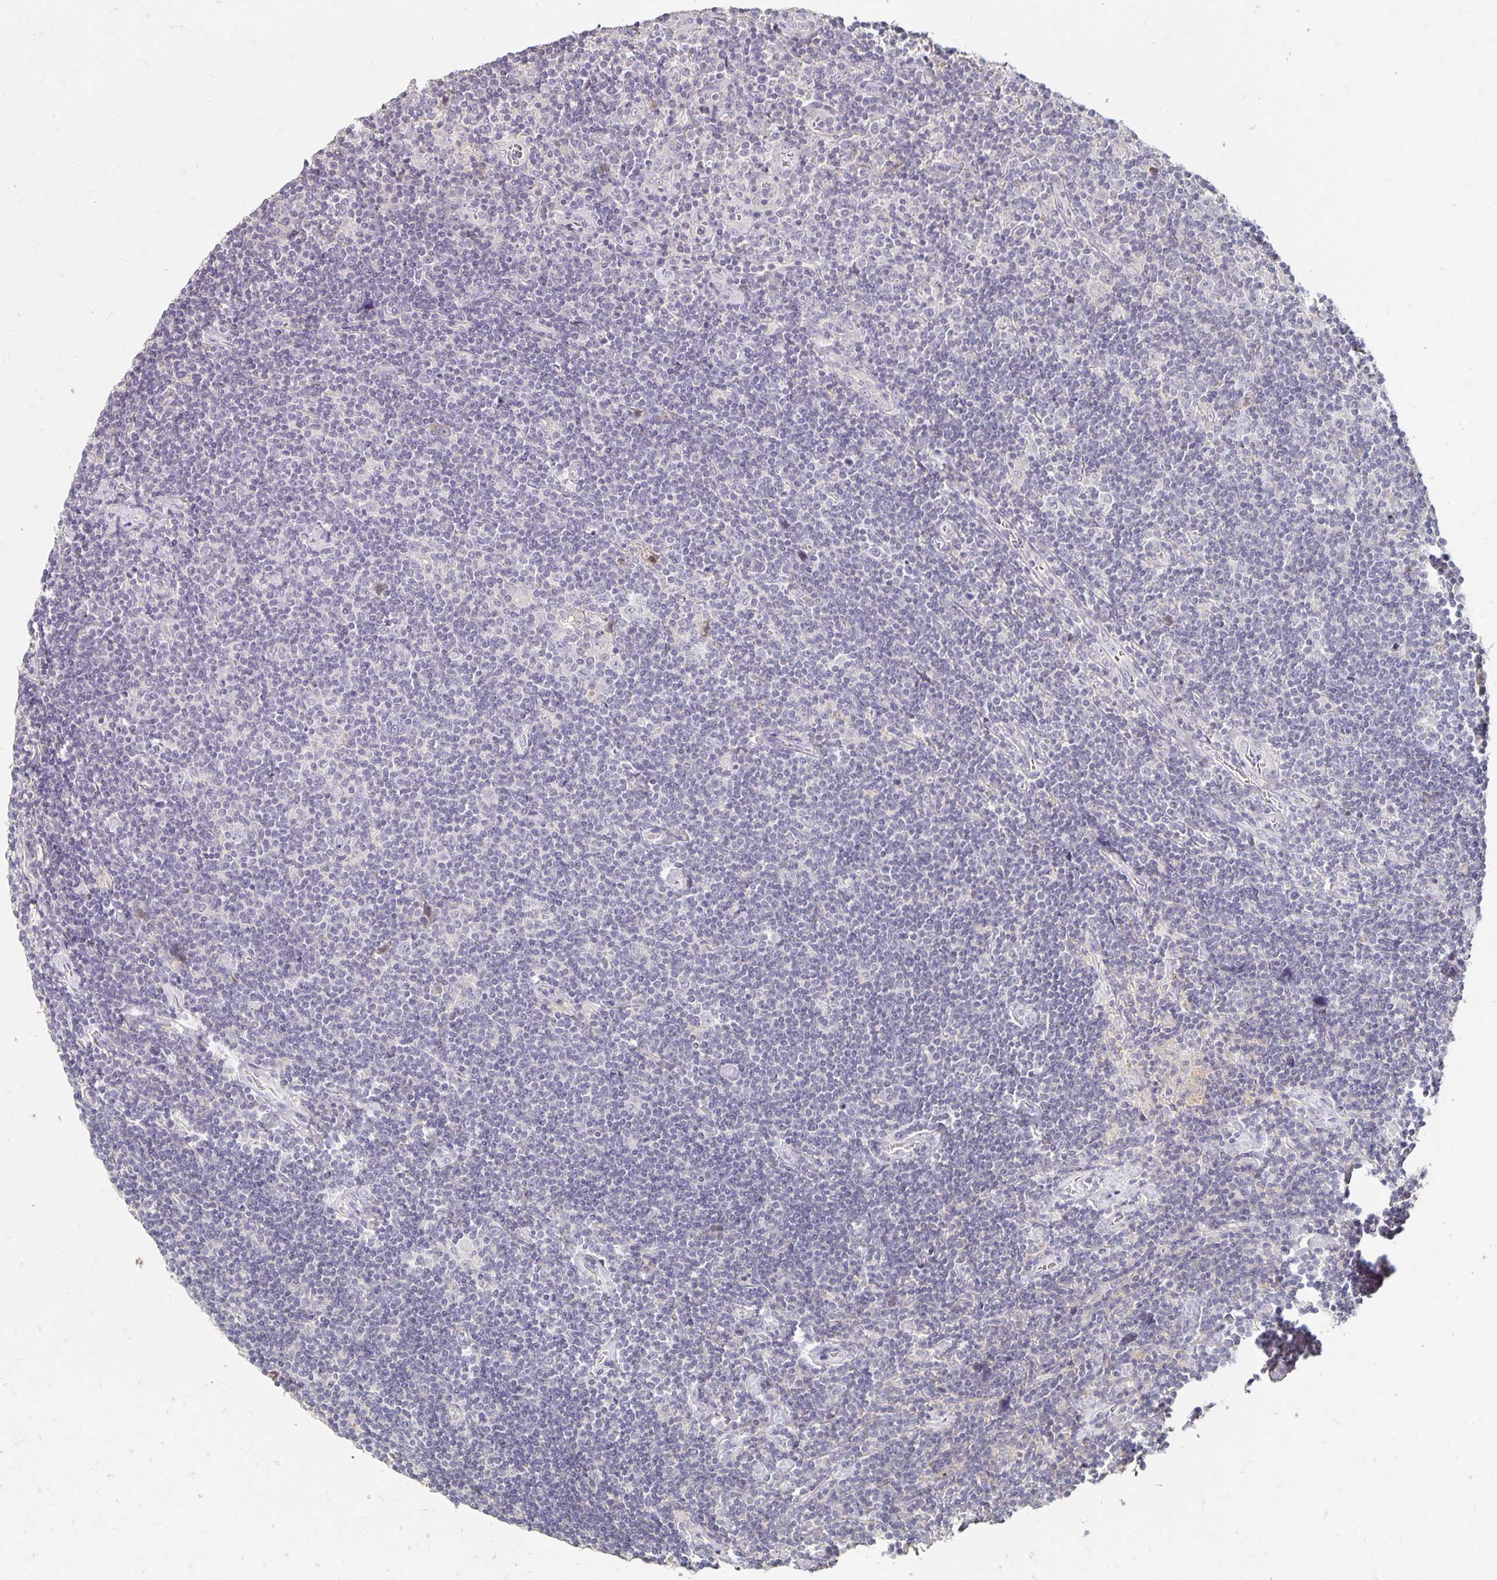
{"staining": {"intensity": "negative", "quantity": "none", "location": "none"}, "tissue": "lymphoma", "cell_type": "Tumor cells", "image_type": "cancer", "snomed": [{"axis": "morphology", "description": "Hodgkin's disease, NOS"}, {"axis": "topography", "description": "Lymph node"}], "caption": "Immunohistochemistry of human lymphoma reveals no positivity in tumor cells.", "gene": "CST6", "patient": {"sex": "male", "age": 40}}